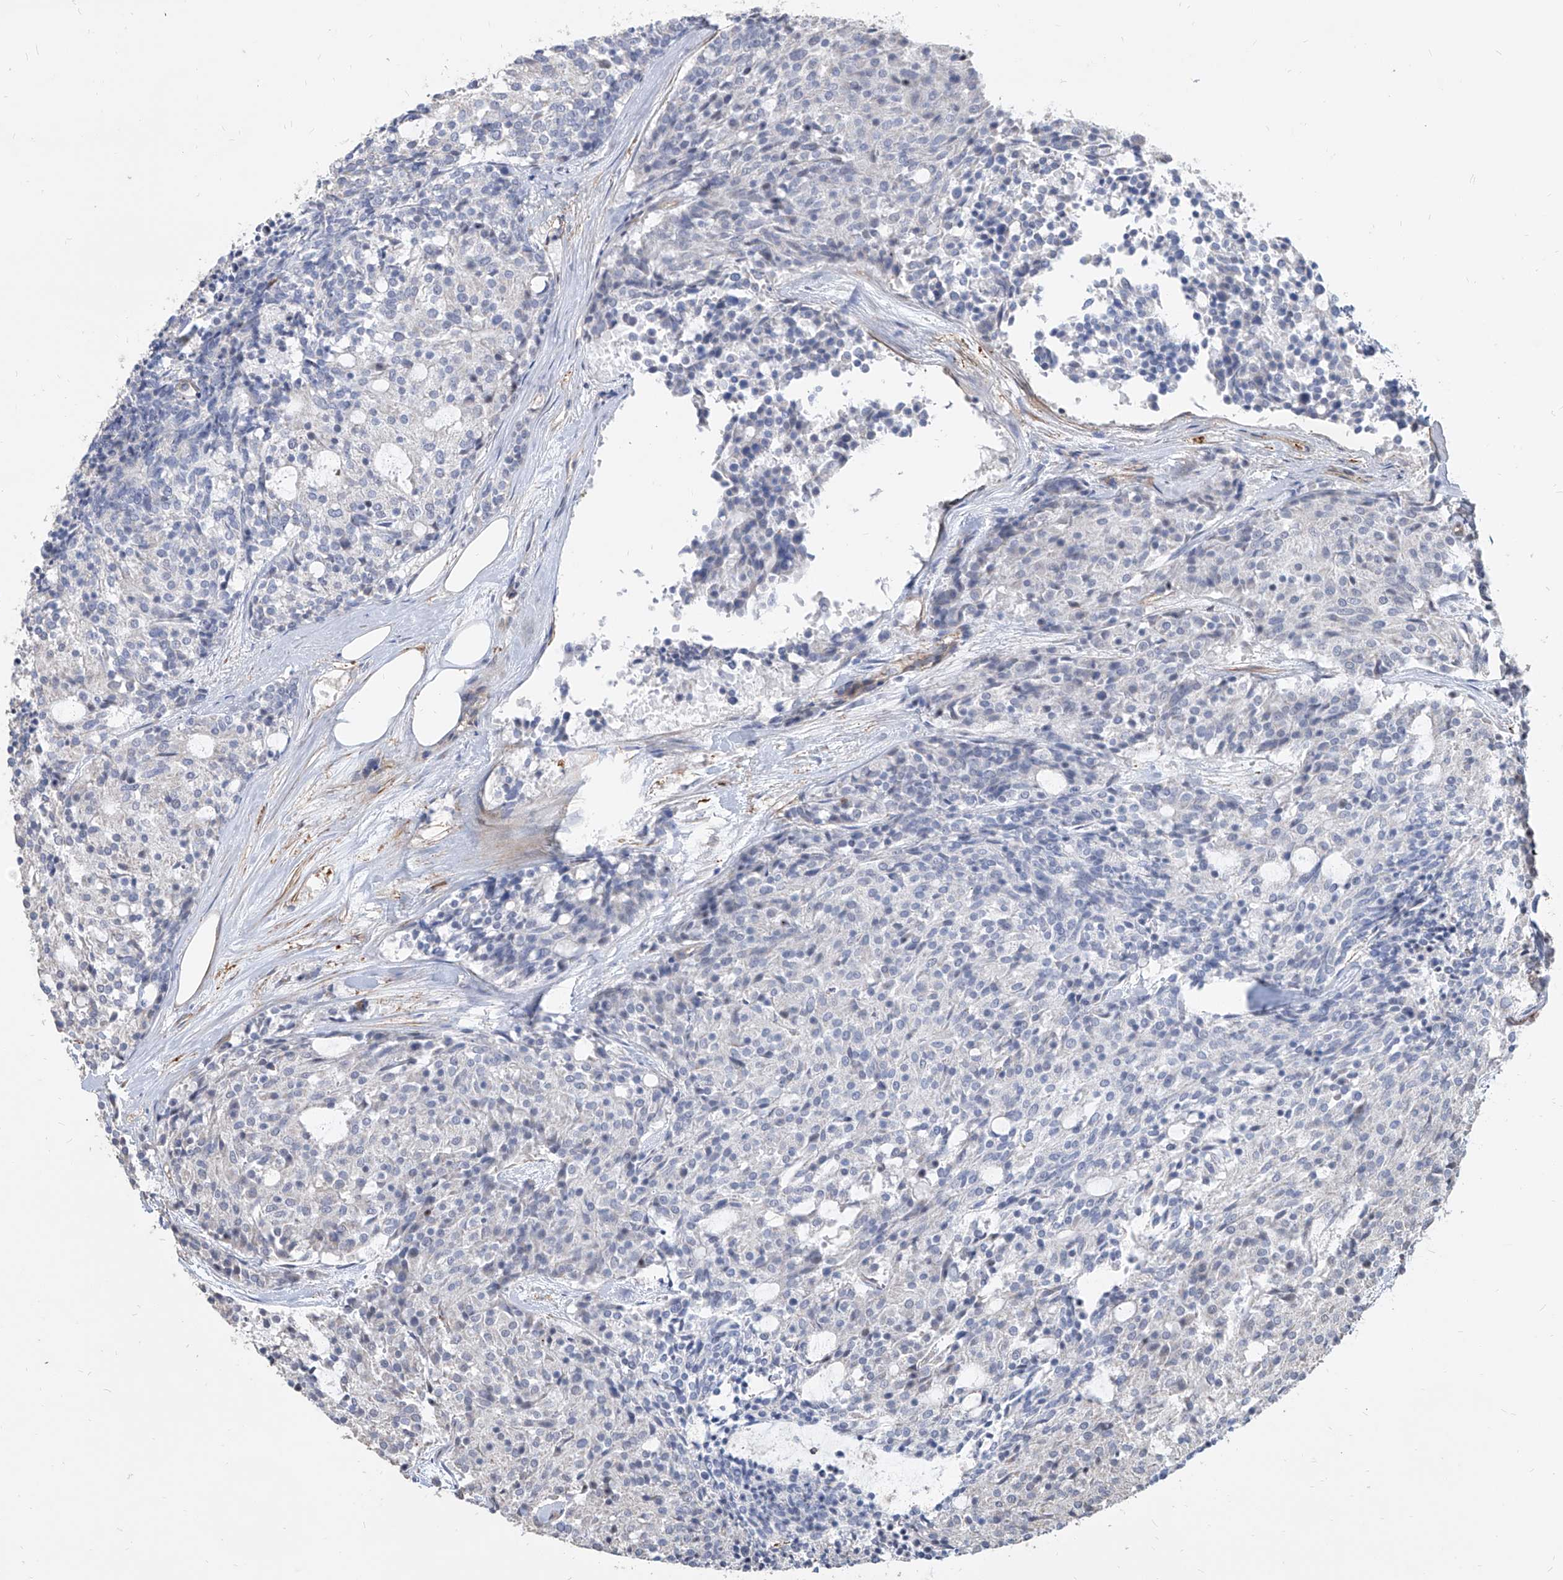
{"staining": {"intensity": "negative", "quantity": "none", "location": "none"}, "tissue": "carcinoid", "cell_type": "Tumor cells", "image_type": "cancer", "snomed": [{"axis": "morphology", "description": "Carcinoid, malignant, NOS"}, {"axis": "topography", "description": "Pancreas"}], "caption": "High magnification brightfield microscopy of carcinoid (malignant) stained with DAB (brown) and counterstained with hematoxylin (blue): tumor cells show no significant staining. (Brightfield microscopy of DAB immunohistochemistry at high magnification).", "gene": "FAM83B", "patient": {"sex": "female", "age": 54}}